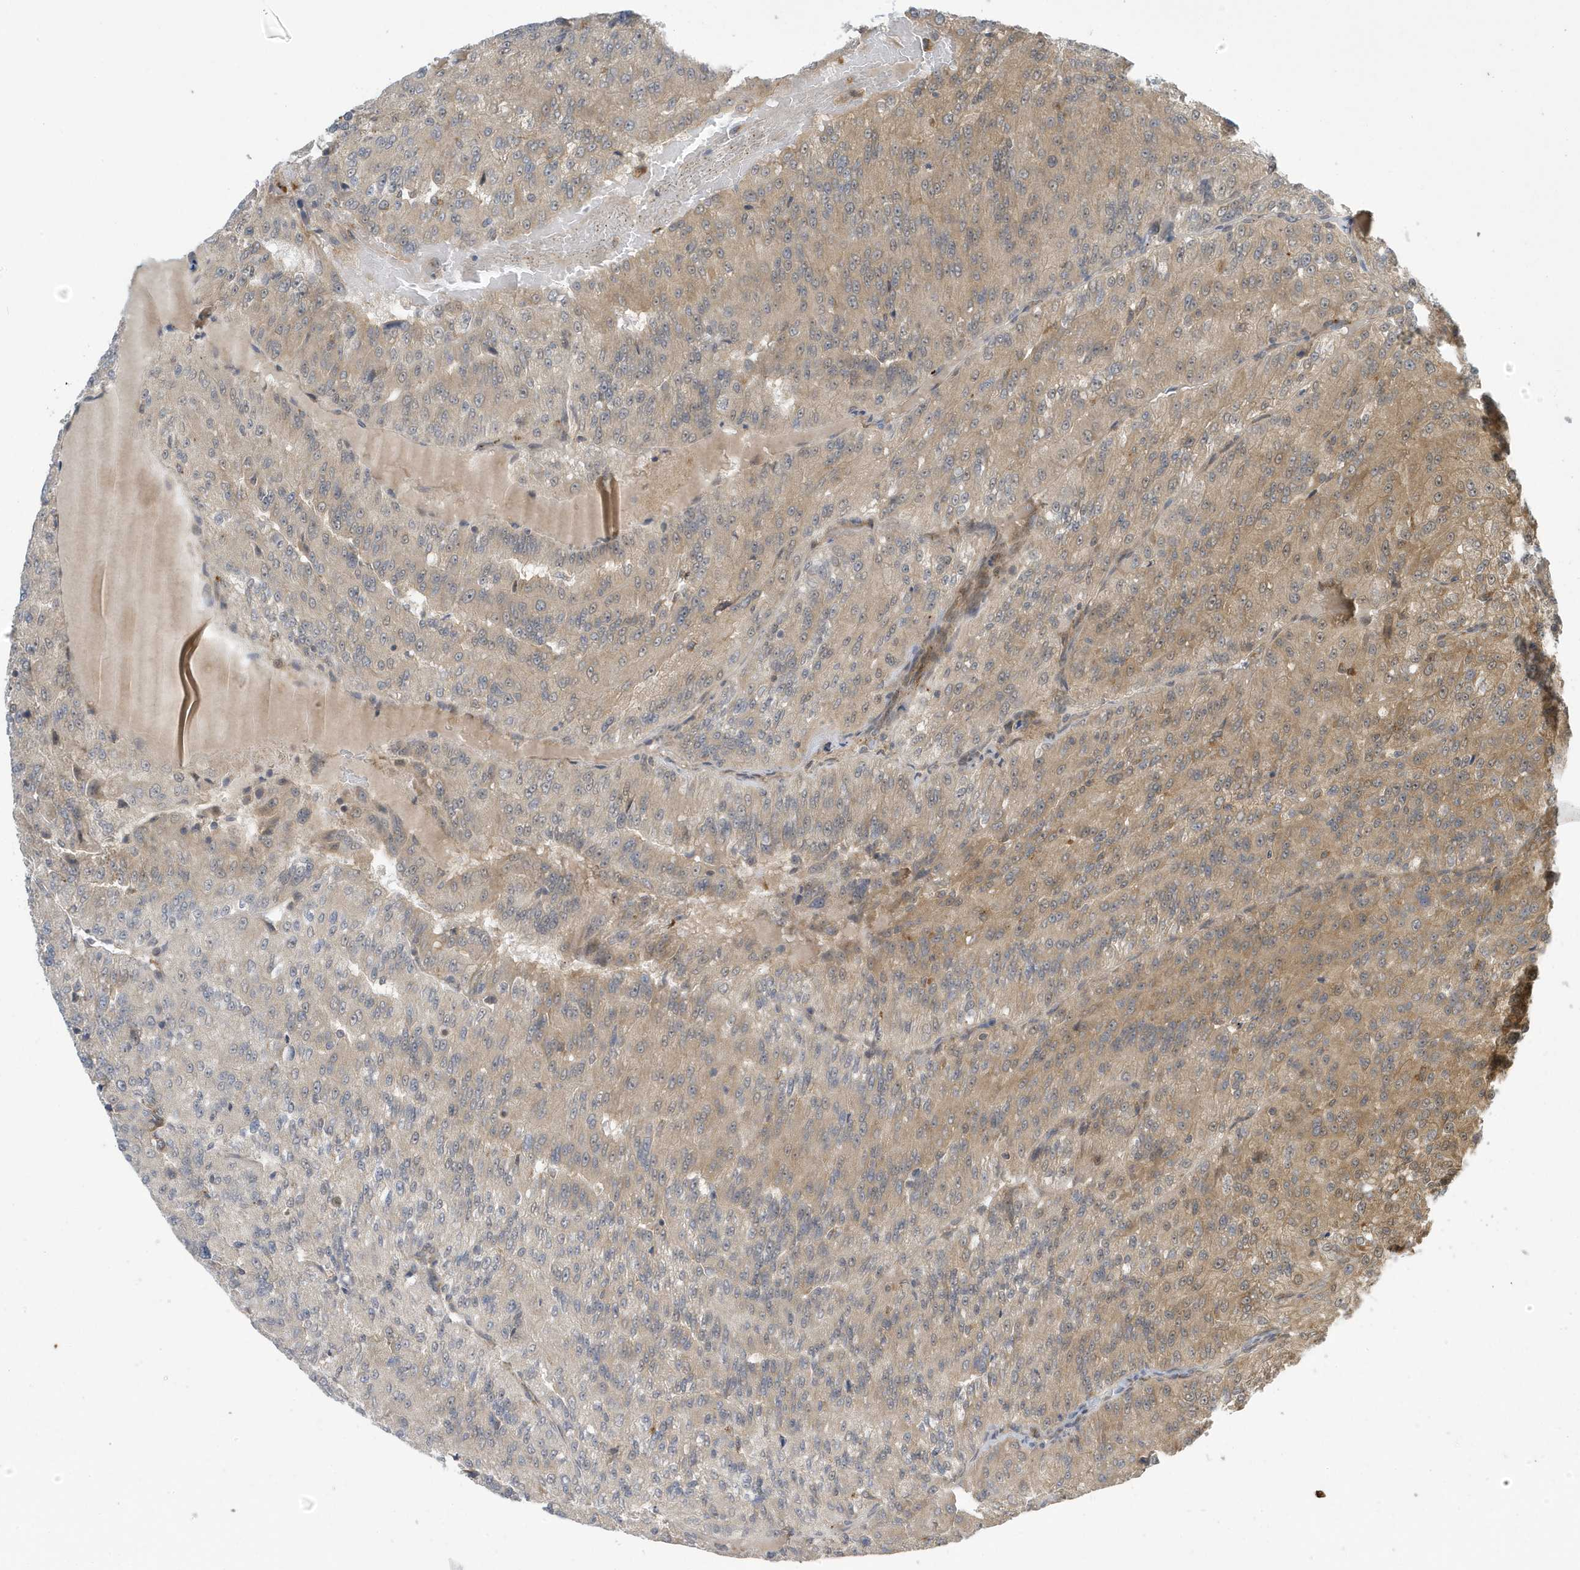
{"staining": {"intensity": "moderate", "quantity": "<25%", "location": "cytoplasmic/membranous"}, "tissue": "renal cancer", "cell_type": "Tumor cells", "image_type": "cancer", "snomed": [{"axis": "morphology", "description": "Adenocarcinoma, NOS"}, {"axis": "topography", "description": "Kidney"}], "caption": "Immunohistochemistry (DAB) staining of renal cancer (adenocarcinoma) shows moderate cytoplasmic/membranous protein staining in approximately <25% of tumor cells.", "gene": "NCOA7", "patient": {"sex": "female", "age": 63}}